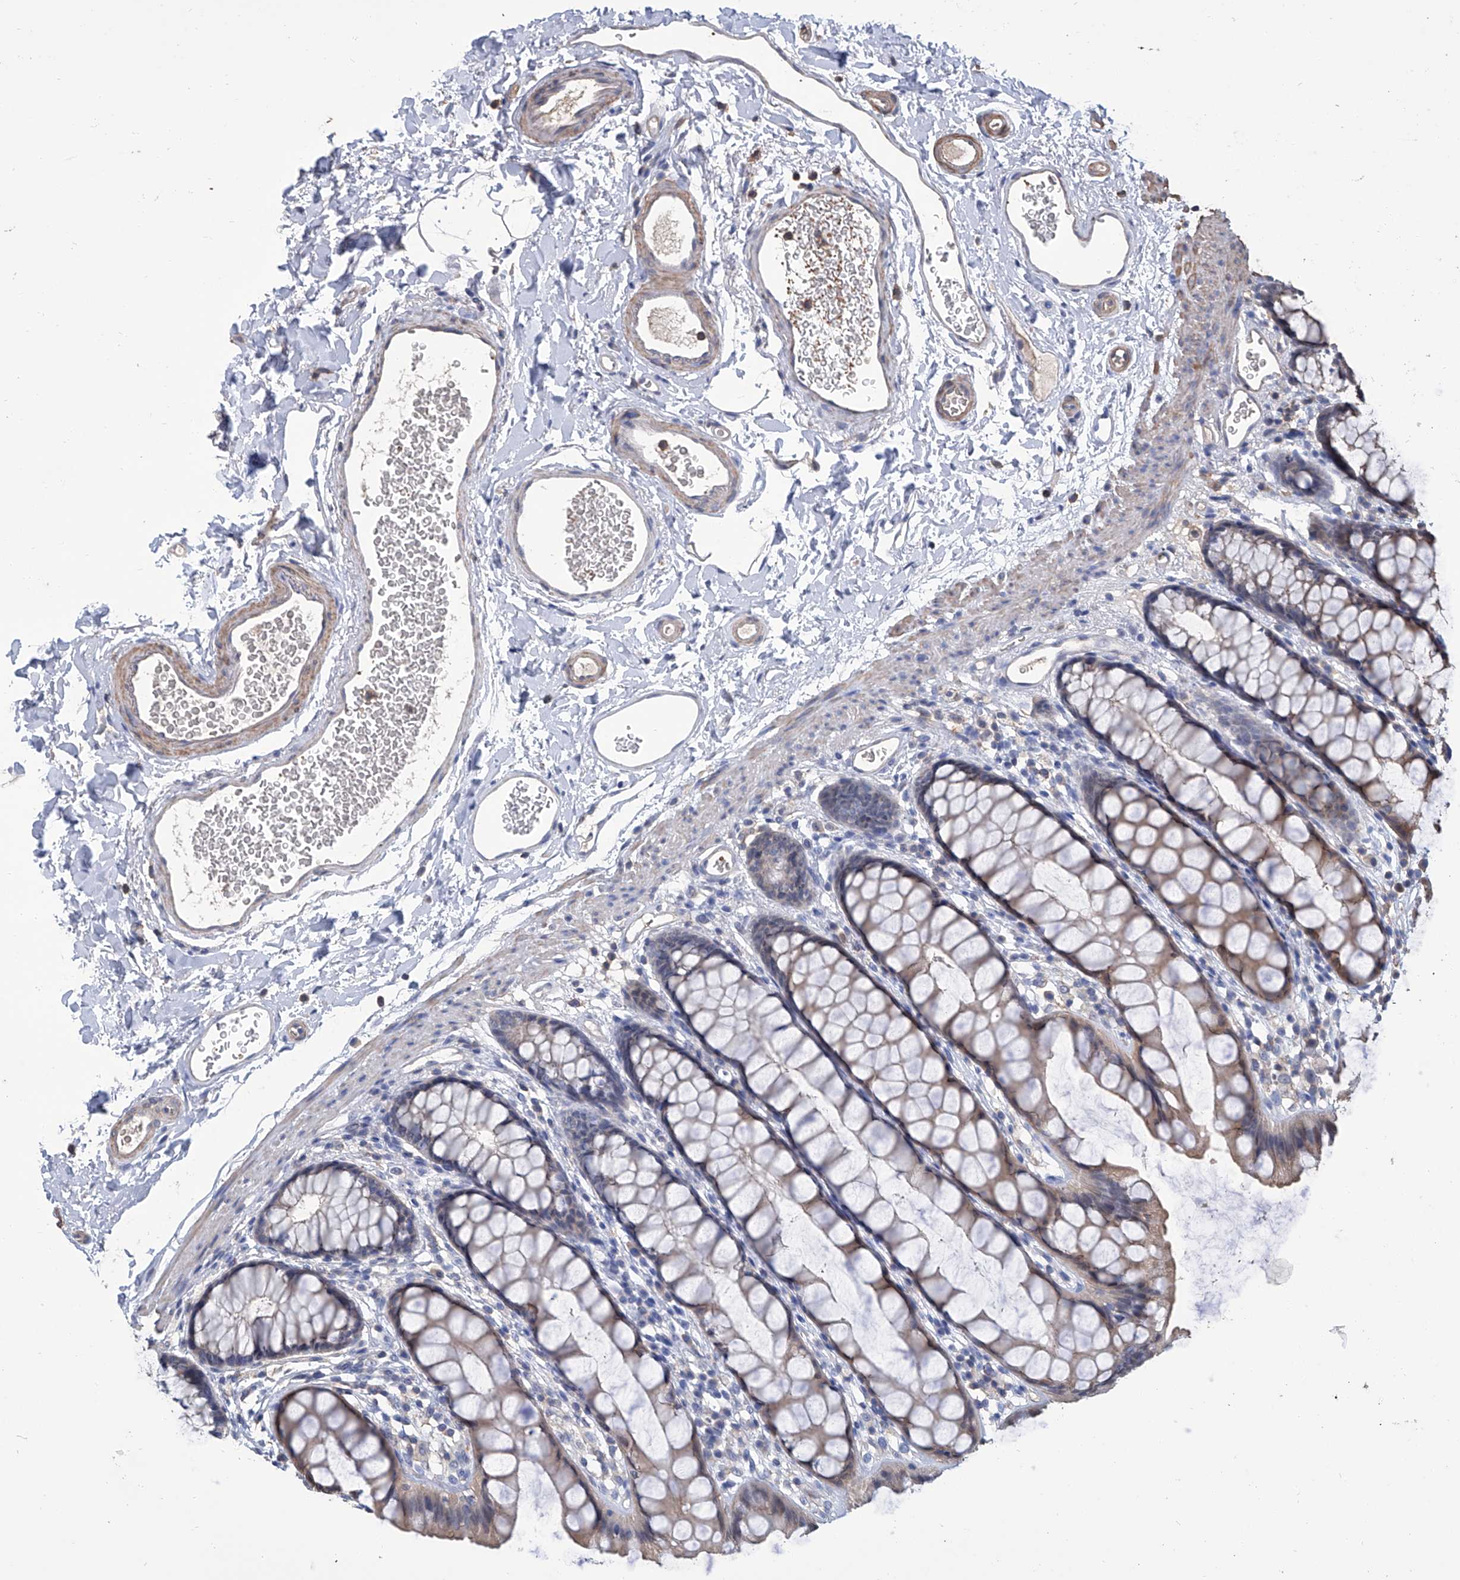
{"staining": {"intensity": "weak", "quantity": "<25%", "location": "cytoplasmic/membranous"}, "tissue": "rectum", "cell_type": "Glandular cells", "image_type": "normal", "snomed": [{"axis": "morphology", "description": "Normal tissue, NOS"}, {"axis": "topography", "description": "Rectum"}], "caption": "The micrograph reveals no staining of glandular cells in benign rectum.", "gene": "GPT", "patient": {"sex": "female", "age": 65}}